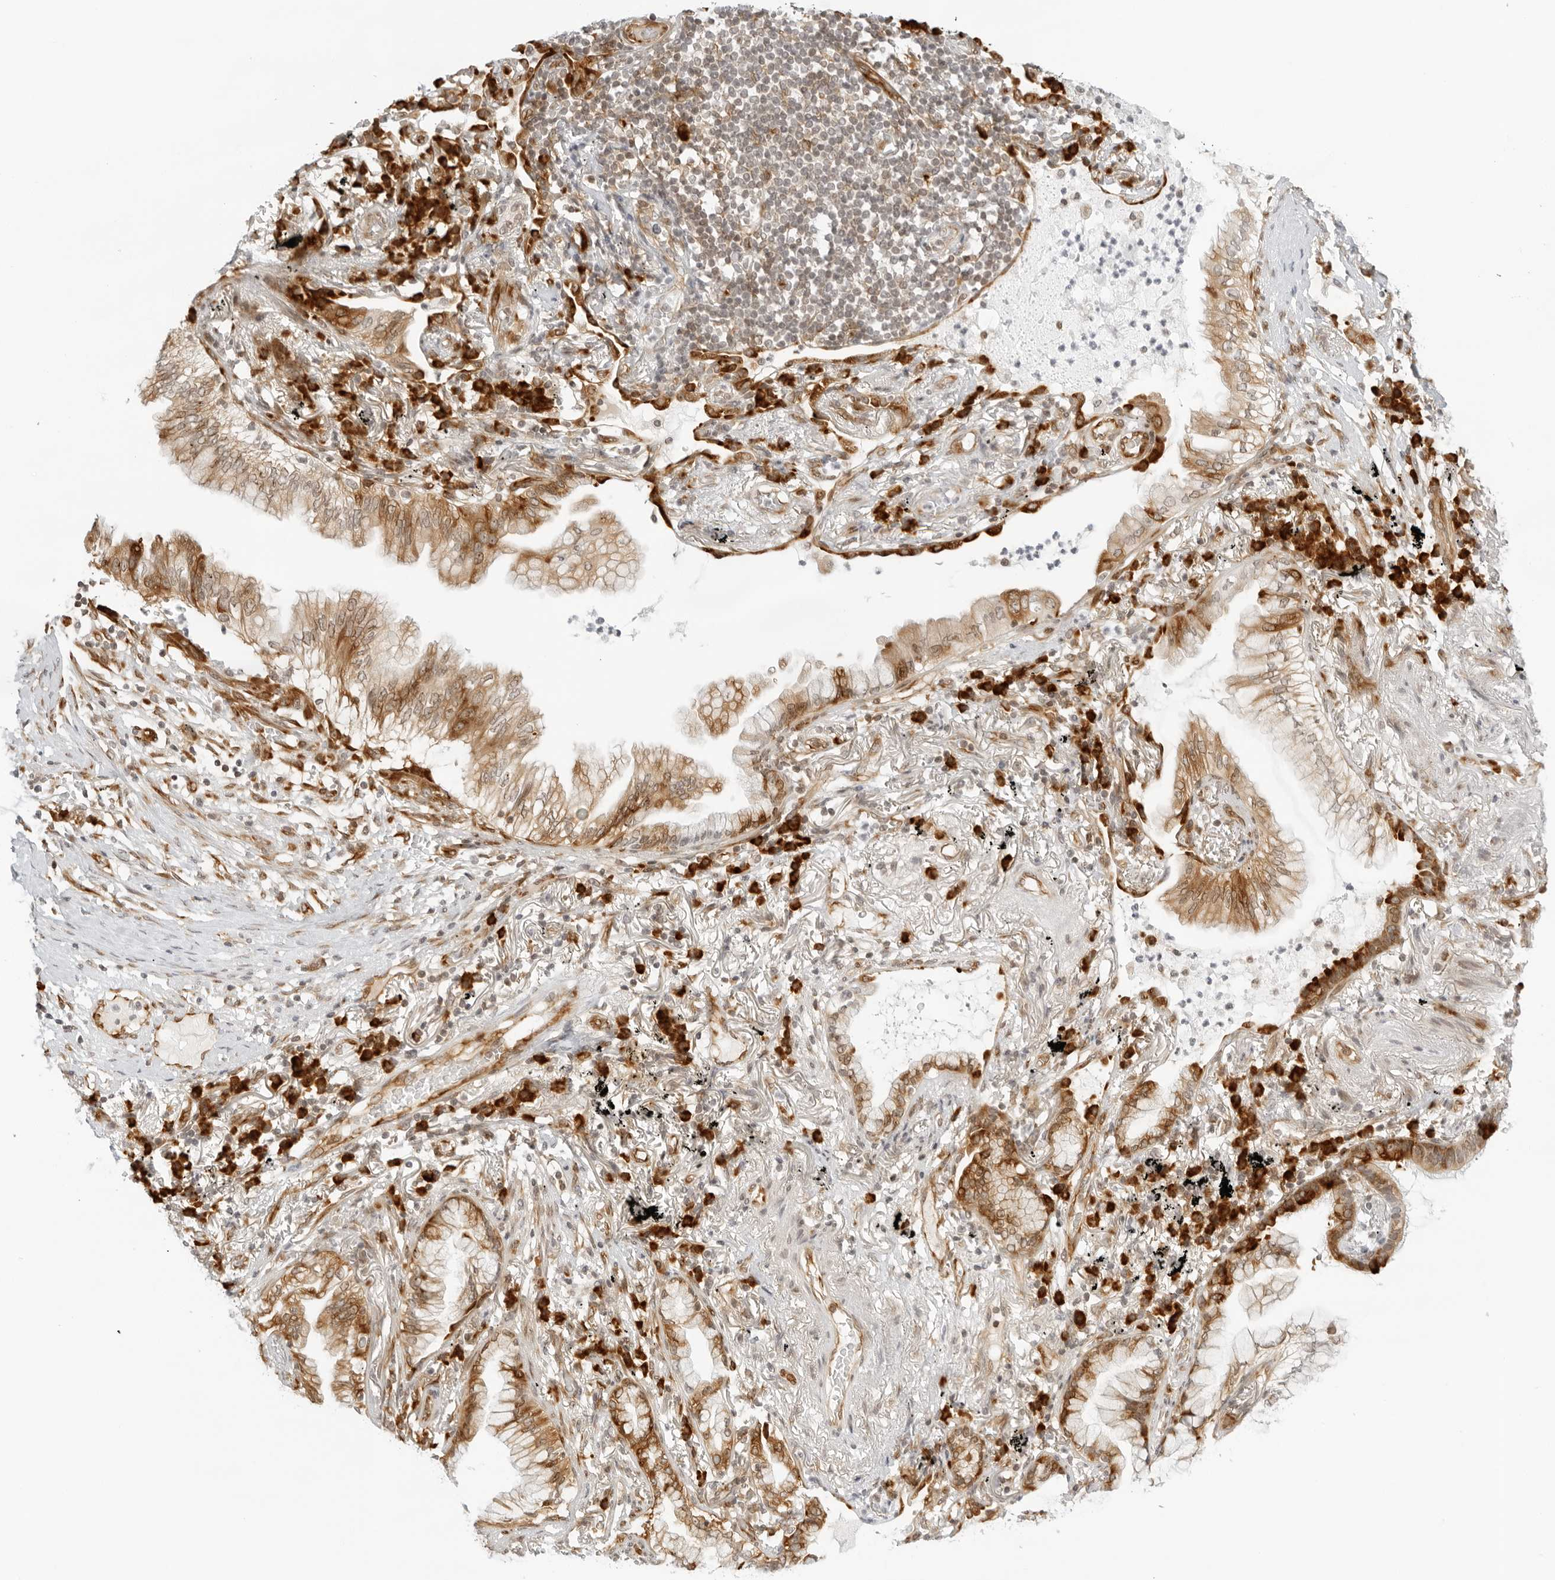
{"staining": {"intensity": "moderate", "quantity": ">75%", "location": "cytoplasmic/membranous"}, "tissue": "lung cancer", "cell_type": "Tumor cells", "image_type": "cancer", "snomed": [{"axis": "morphology", "description": "Adenocarcinoma, NOS"}, {"axis": "topography", "description": "Lung"}], "caption": "Immunohistochemistry (IHC) of lung cancer displays medium levels of moderate cytoplasmic/membranous staining in about >75% of tumor cells. (Stains: DAB (3,3'-diaminobenzidine) in brown, nuclei in blue, Microscopy: brightfield microscopy at high magnification).", "gene": "EIF4G1", "patient": {"sex": "female", "age": 70}}